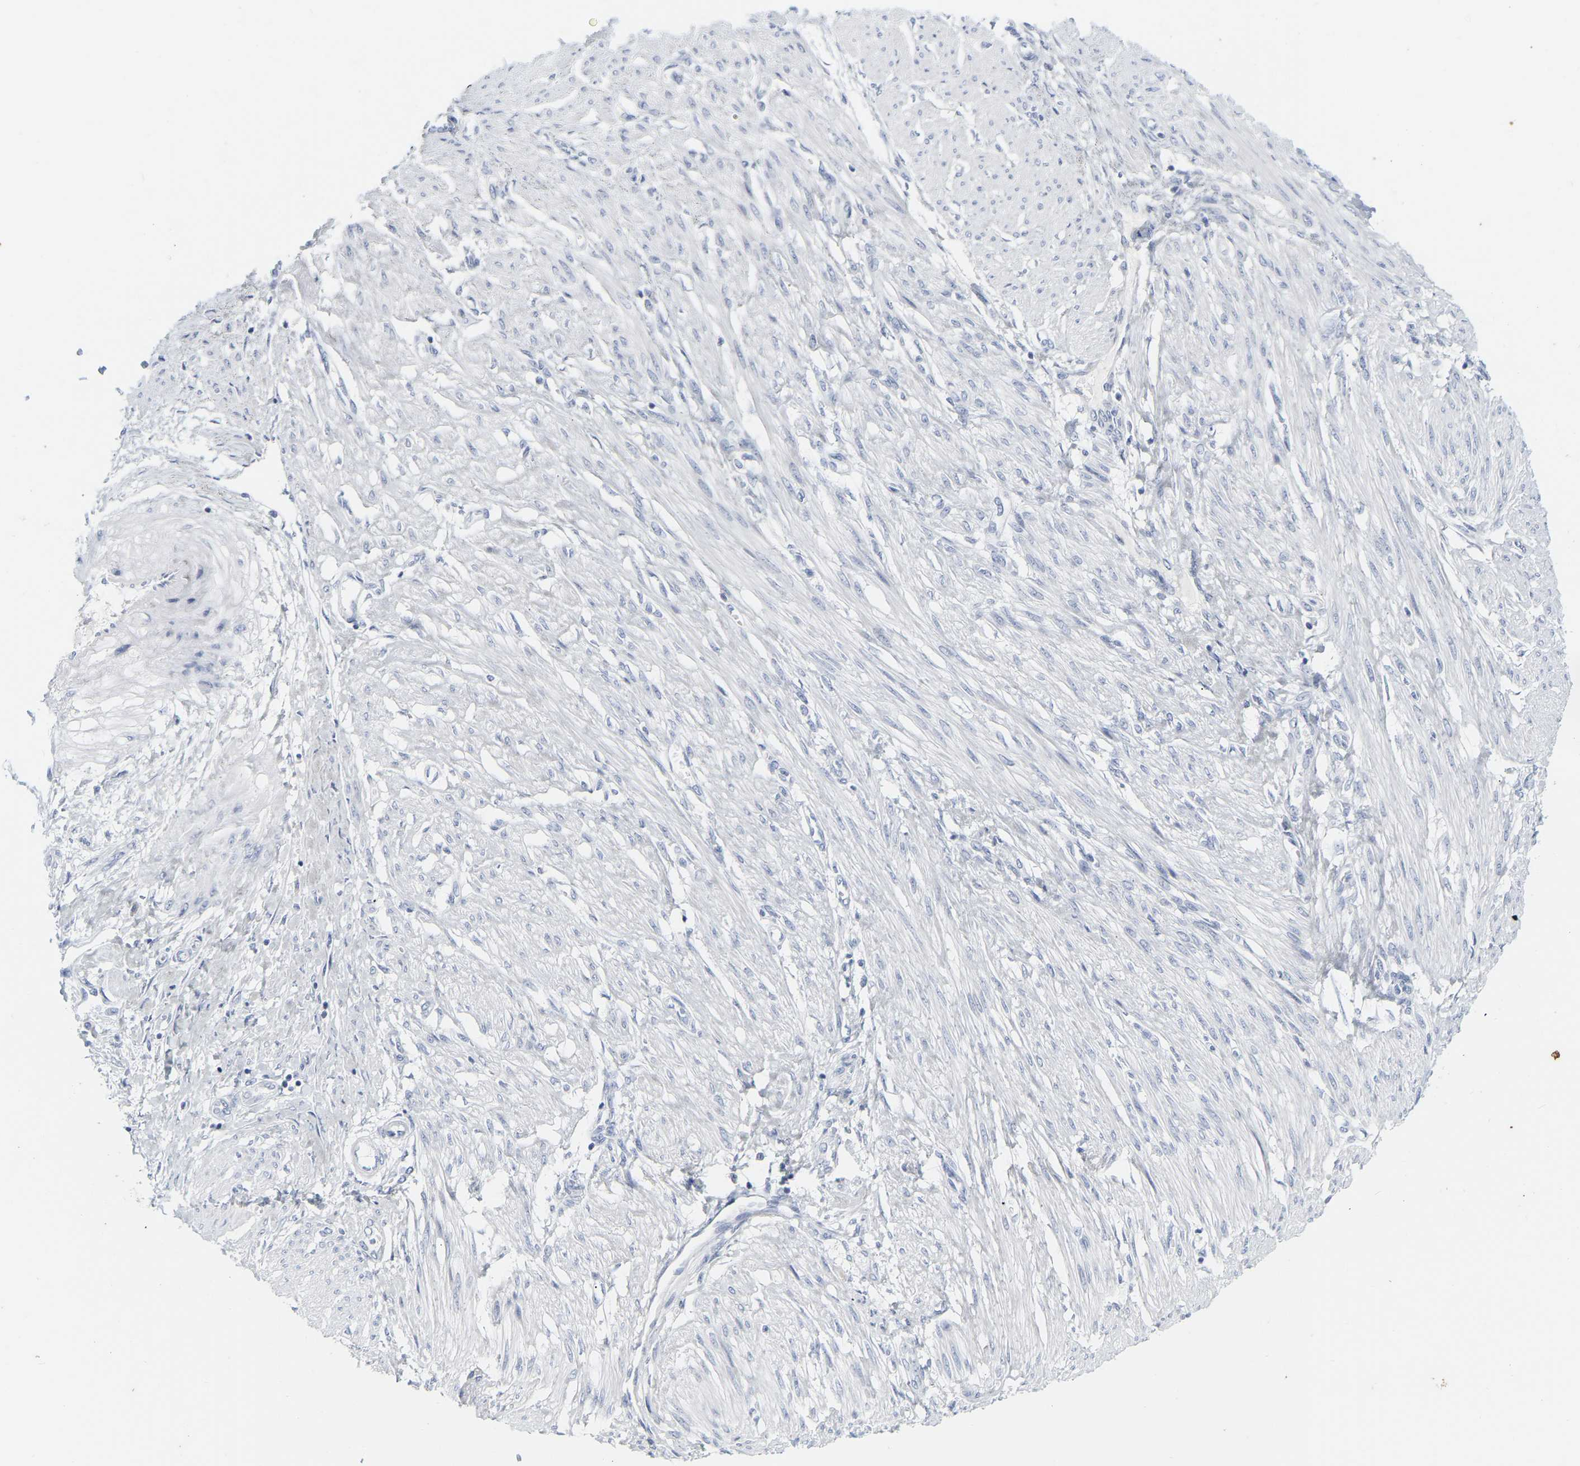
{"staining": {"intensity": "negative", "quantity": "none", "location": "none"}, "tissue": "endometrial cancer", "cell_type": "Tumor cells", "image_type": "cancer", "snomed": [{"axis": "morphology", "description": "Adenocarcinoma, NOS"}, {"axis": "topography", "description": "Endometrium"}], "caption": "Protein analysis of endometrial cancer (adenocarcinoma) demonstrates no significant staining in tumor cells.", "gene": "KRT76", "patient": {"sex": "female", "age": 32}}